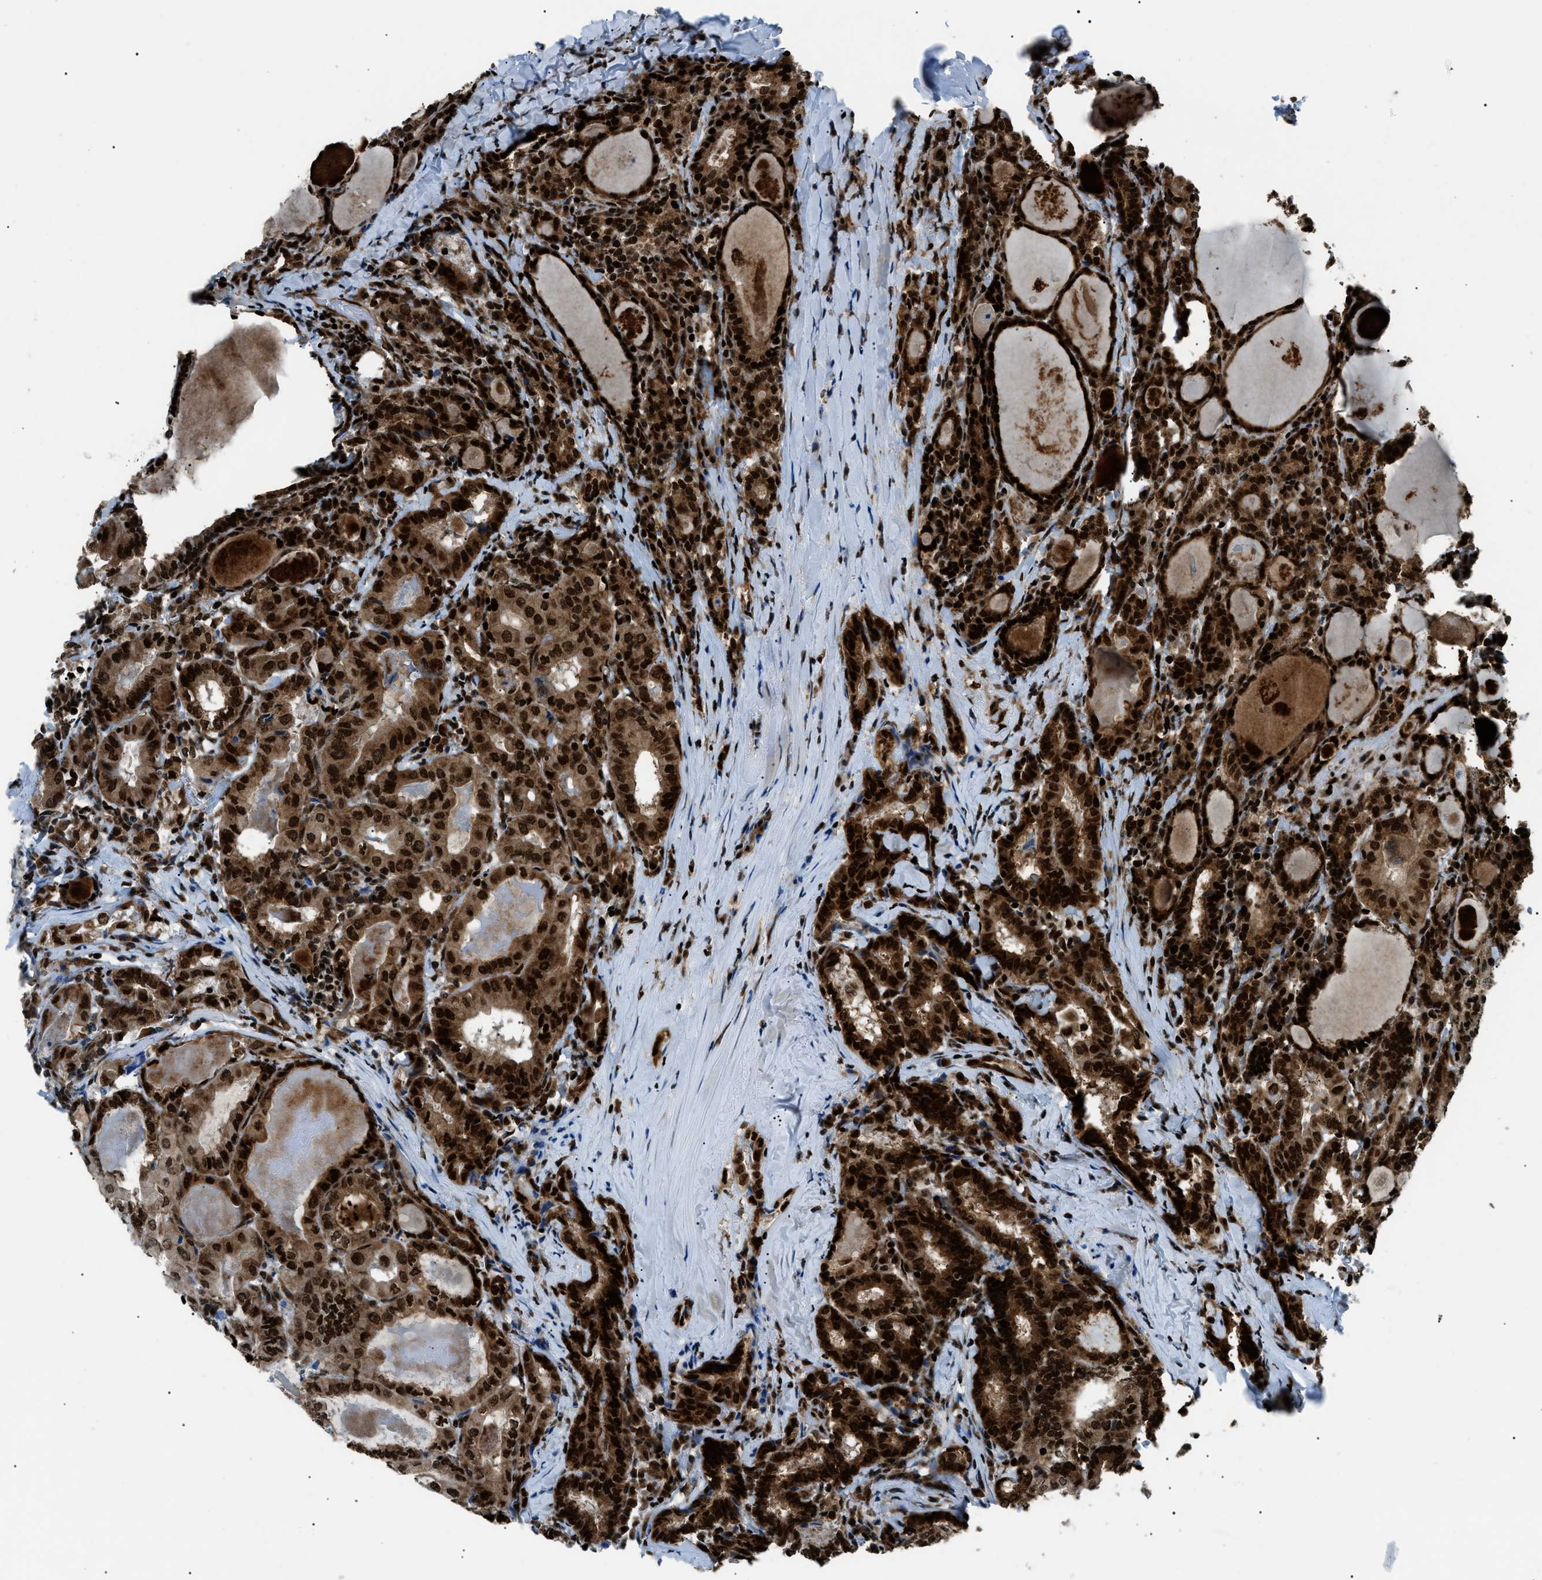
{"staining": {"intensity": "strong", "quantity": ">75%", "location": "cytoplasmic/membranous,nuclear"}, "tissue": "thyroid cancer", "cell_type": "Tumor cells", "image_type": "cancer", "snomed": [{"axis": "morphology", "description": "Papillary adenocarcinoma, NOS"}, {"axis": "topography", "description": "Thyroid gland"}], "caption": "Protein expression by IHC demonstrates strong cytoplasmic/membranous and nuclear expression in about >75% of tumor cells in thyroid cancer (papillary adenocarcinoma).", "gene": "HNRNPK", "patient": {"sex": "female", "age": 42}}